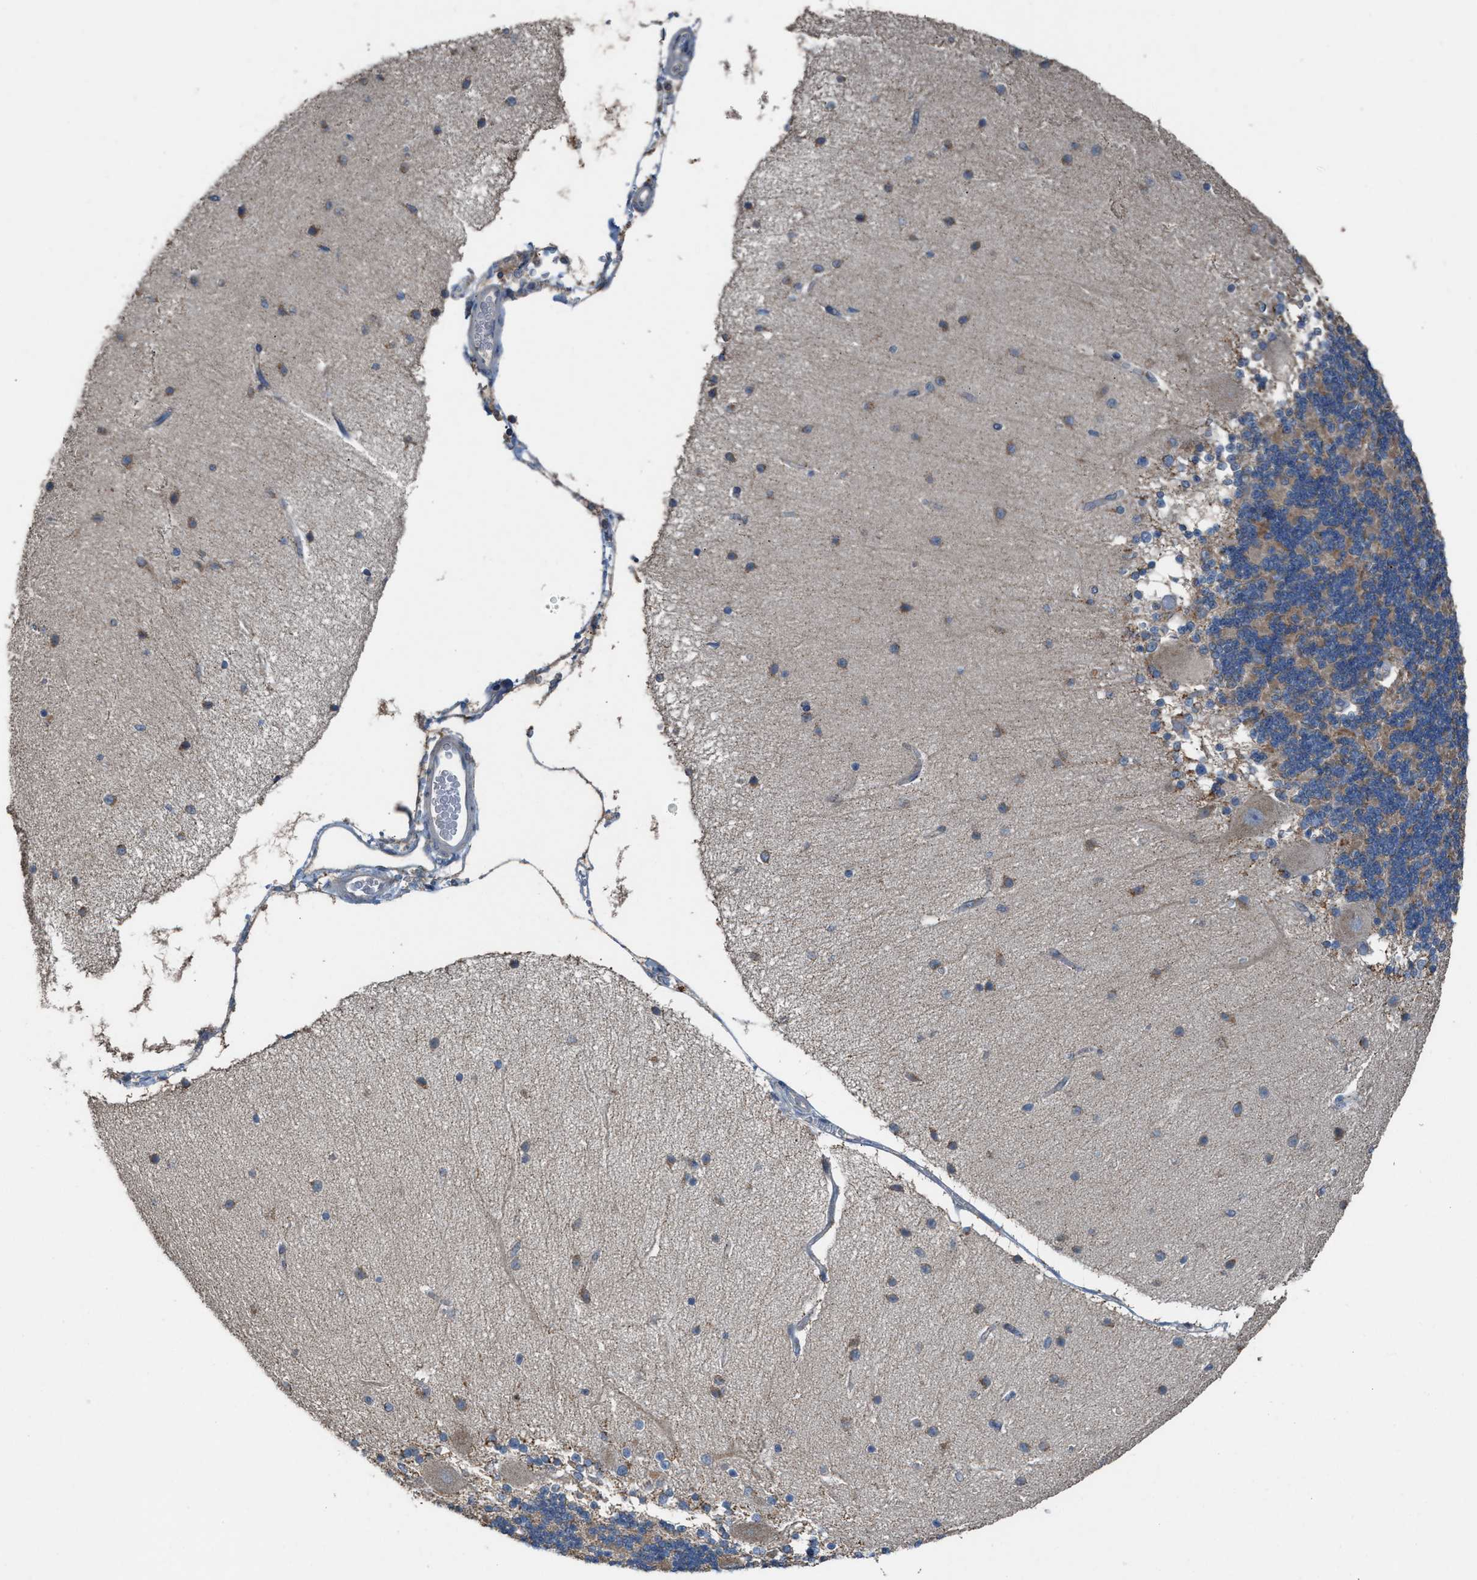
{"staining": {"intensity": "moderate", "quantity": "25%-75%", "location": "cytoplasmic/membranous"}, "tissue": "cerebellum", "cell_type": "Cells in granular layer", "image_type": "normal", "snomed": [{"axis": "morphology", "description": "Normal tissue, NOS"}, {"axis": "topography", "description": "Cerebellum"}], "caption": "Unremarkable cerebellum displays moderate cytoplasmic/membranous staining in about 25%-75% of cells in granular layer.", "gene": "TPK1", "patient": {"sex": "female", "age": 54}}